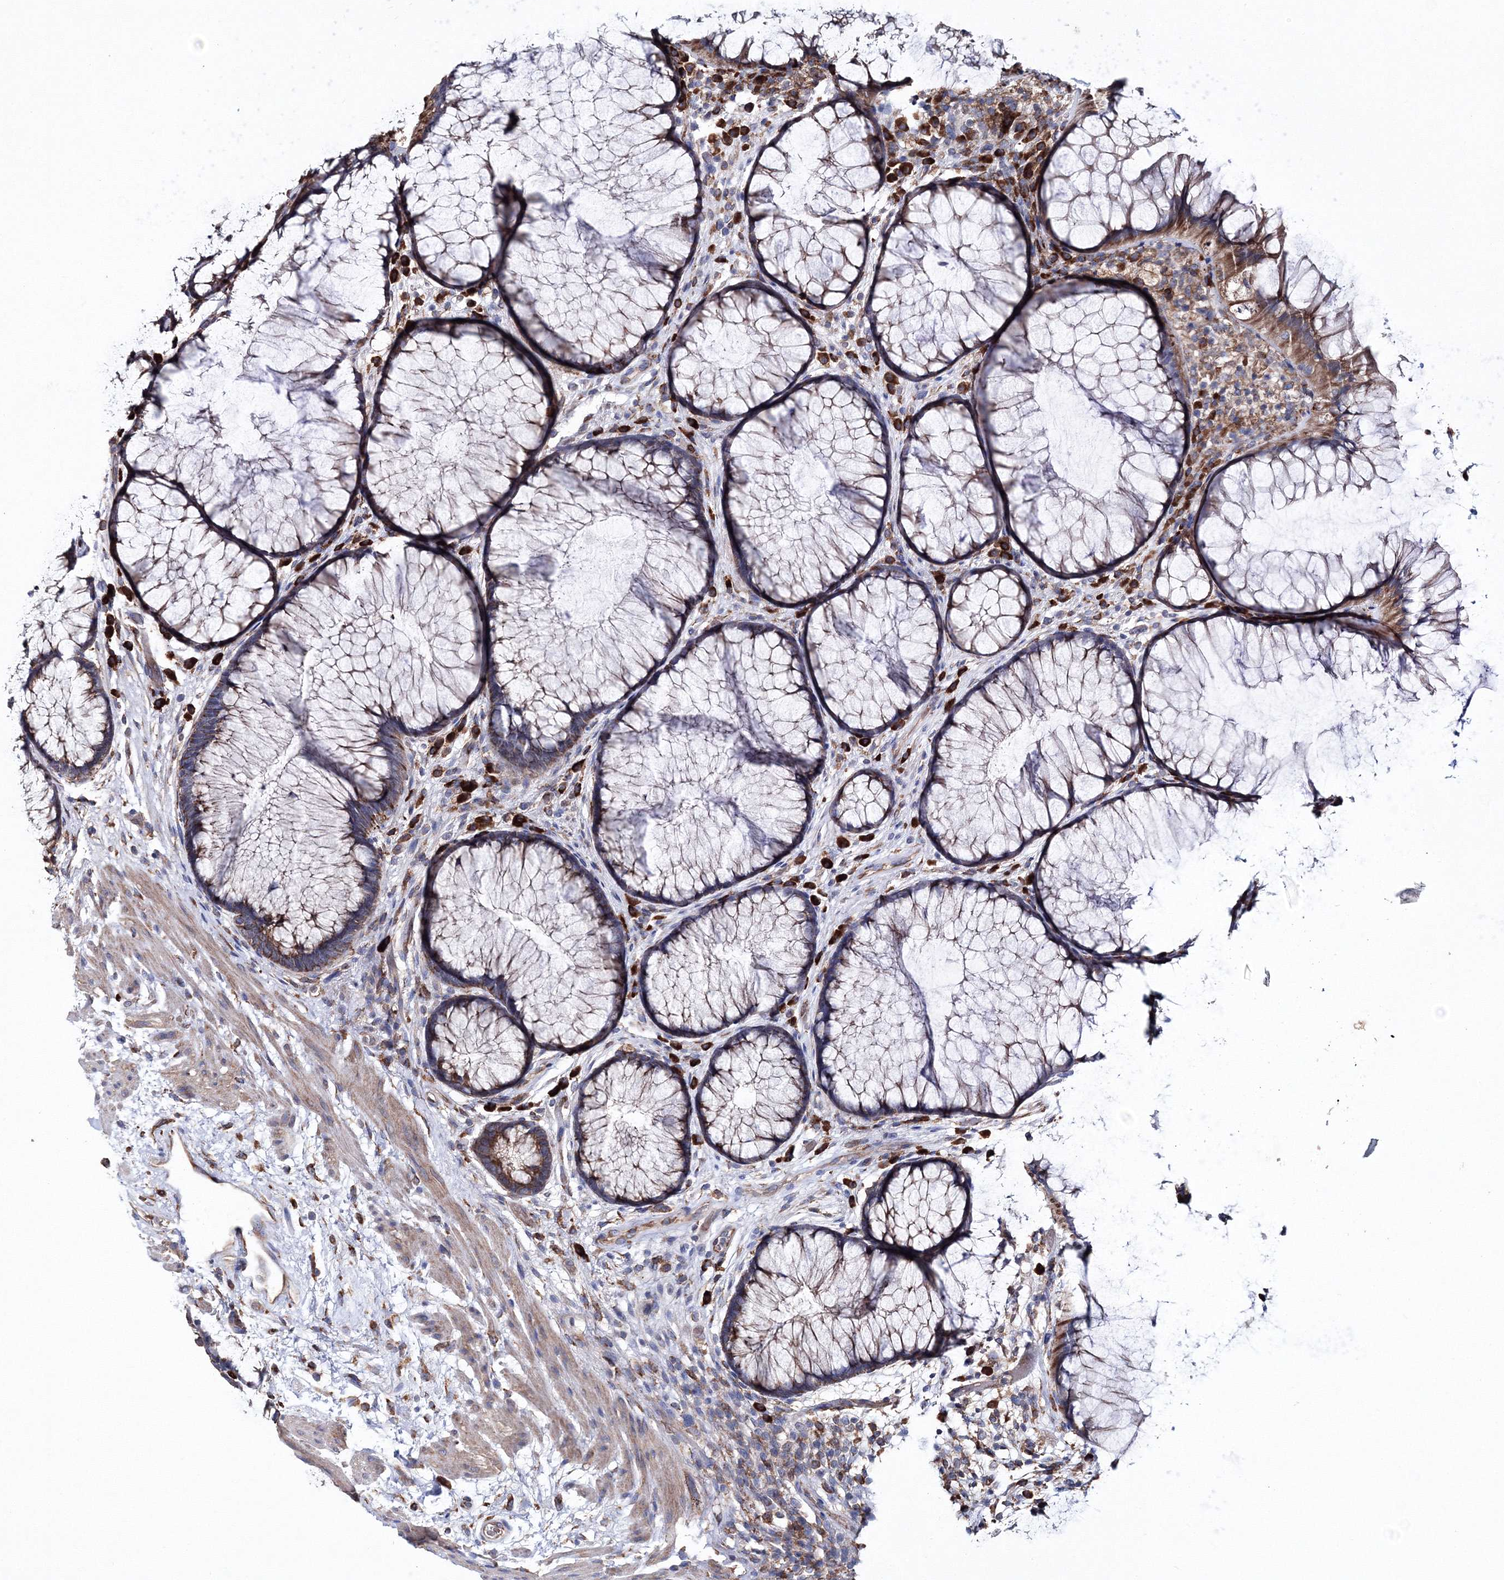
{"staining": {"intensity": "moderate", "quantity": "25%-75%", "location": "cytoplasmic/membranous"}, "tissue": "rectum", "cell_type": "Glandular cells", "image_type": "normal", "snomed": [{"axis": "morphology", "description": "Normal tissue, NOS"}, {"axis": "topography", "description": "Rectum"}], "caption": "A high-resolution image shows immunohistochemistry staining of benign rectum, which exhibits moderate cytoplasmic/membranous staining in about 25%-75% of glandular cells. The protein of interest is shown in brown color, while the nuclei are stained blue.", "gene": "VPS8", "patient": {"sex": "male", "age": 51}}